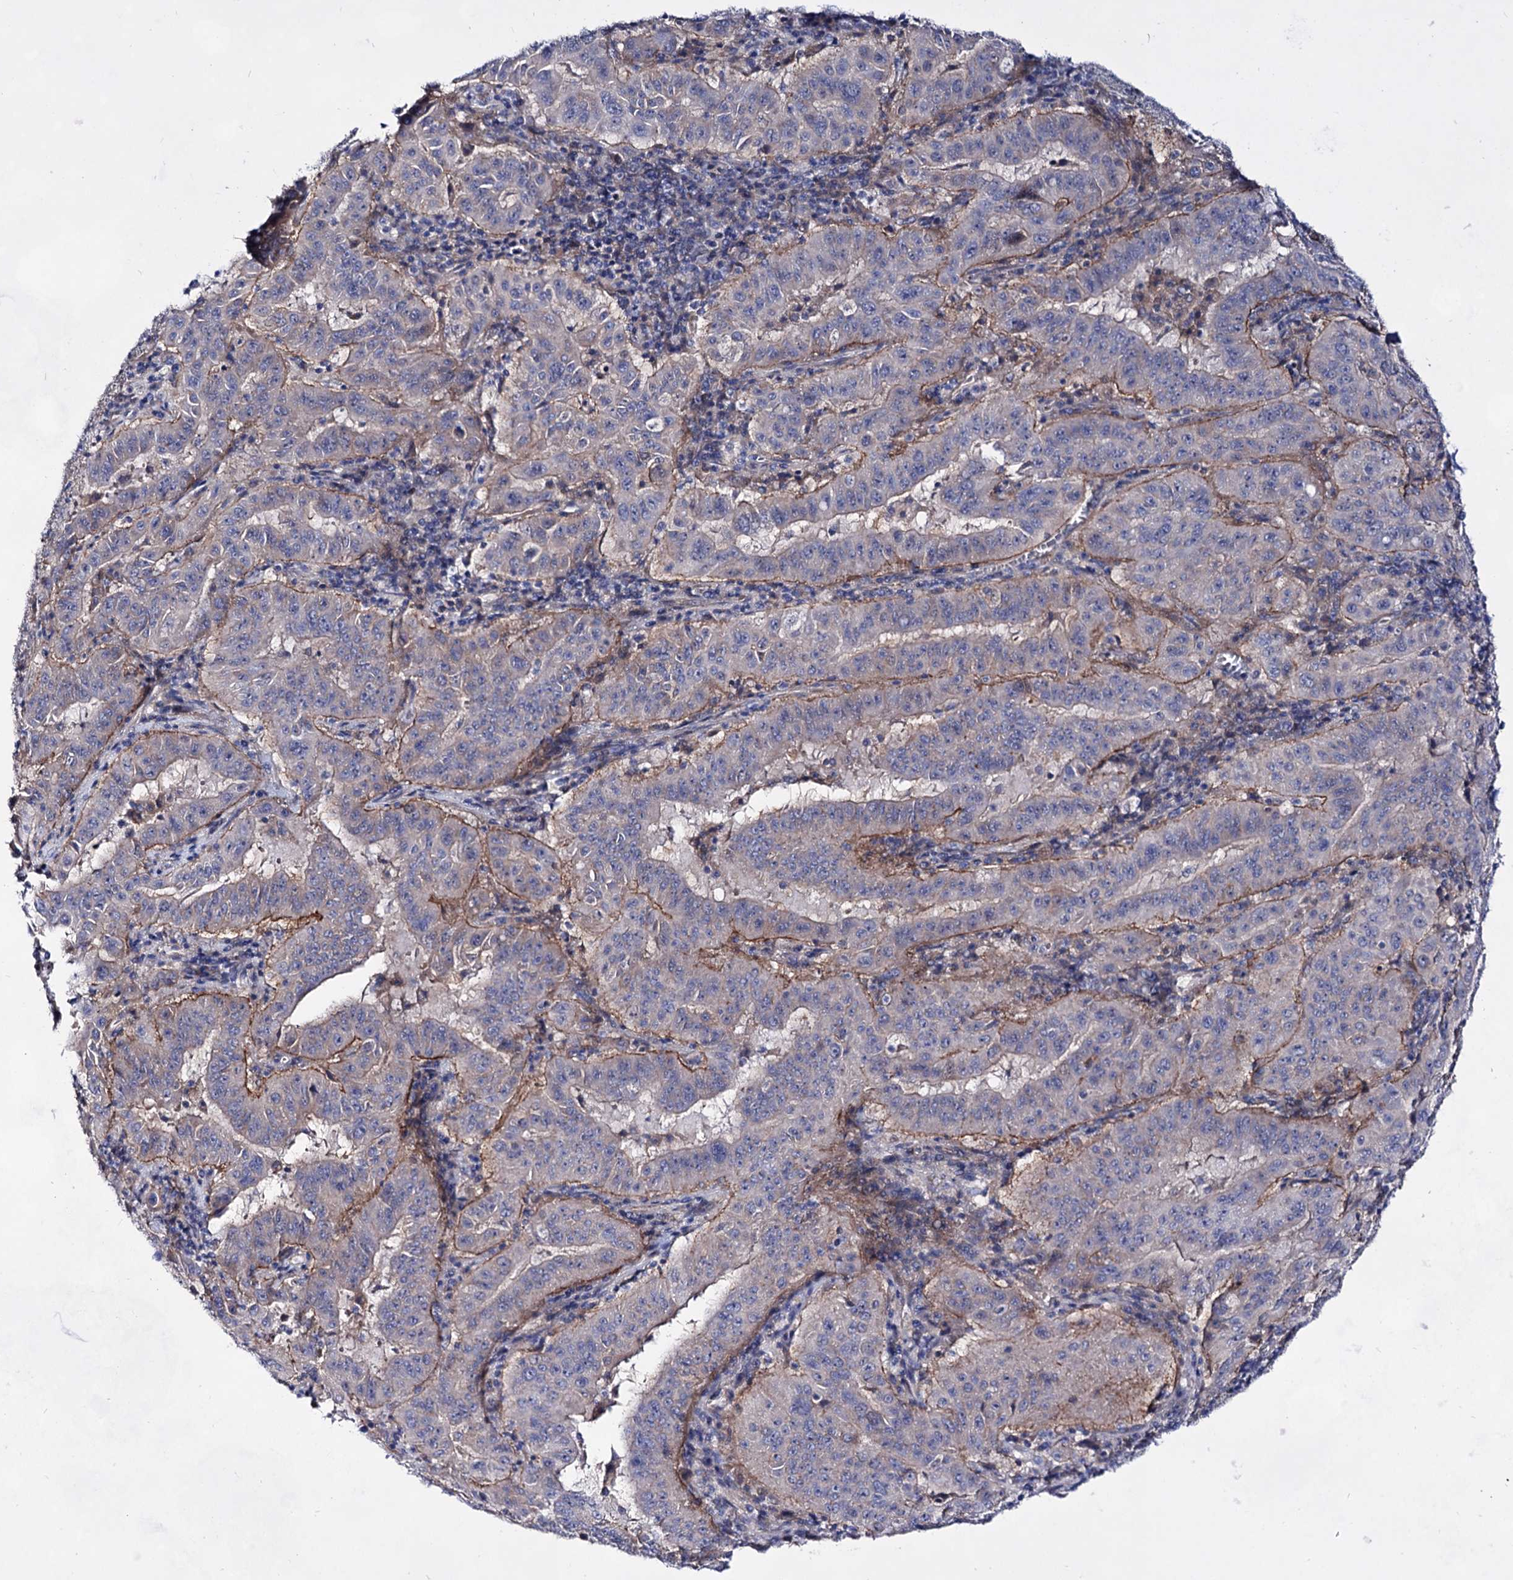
{"staining": {"intensity": "negative", "quantity": "none", "location": "none"}, "tissue": "pancreatic cancer", "cell_type": "Tumor cells", "image_type": "cancer", "snomed": [{"axis": "morphology", "description": "Adenocarcinoma, NOS"}, {"axis": "topography", "description": "Pancreas"}], "caption": "Tumor cells show no significant protein positivity in pancreatic cancer.", "gene": "PLIN1", "patient": {"sex": "male", "age": 63}}